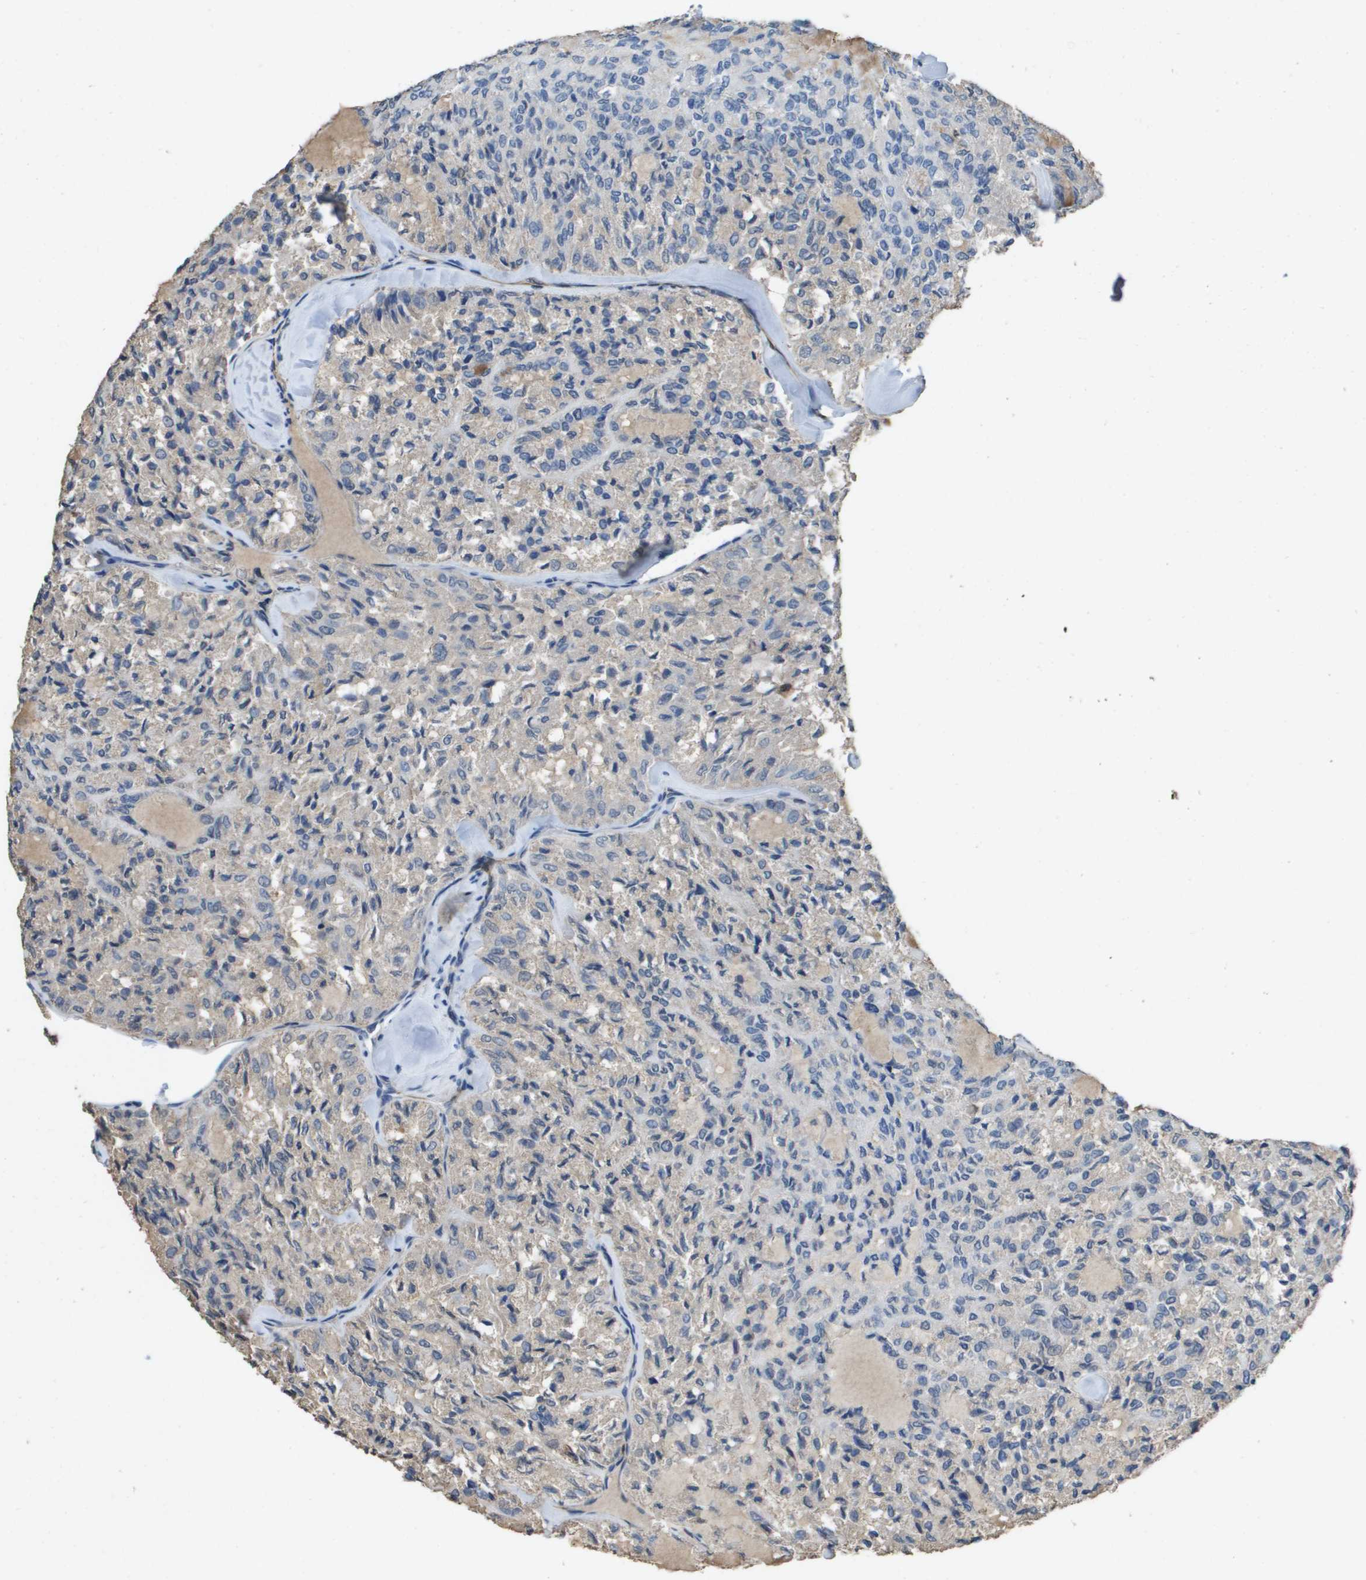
{"staining": {"intensity": "negative", "quantity": "none", "location": "none"}, "tissue": "thyroid cancer", "cell_type": "Tumor cells", "image_type": "cancer", "snomed": [{"axis": "morphology", "description": "Follicular adenoma carcinoma, NOS"}, {"axis": "topography", "description": "Thyroid gland"}], "caption": "The micrograph exhibits no significant expression in tumor cells of follicular adenoma carcinoma (thyroid).", "gene": "FABP5", "patient": {"sex": "male", "age": 75}}